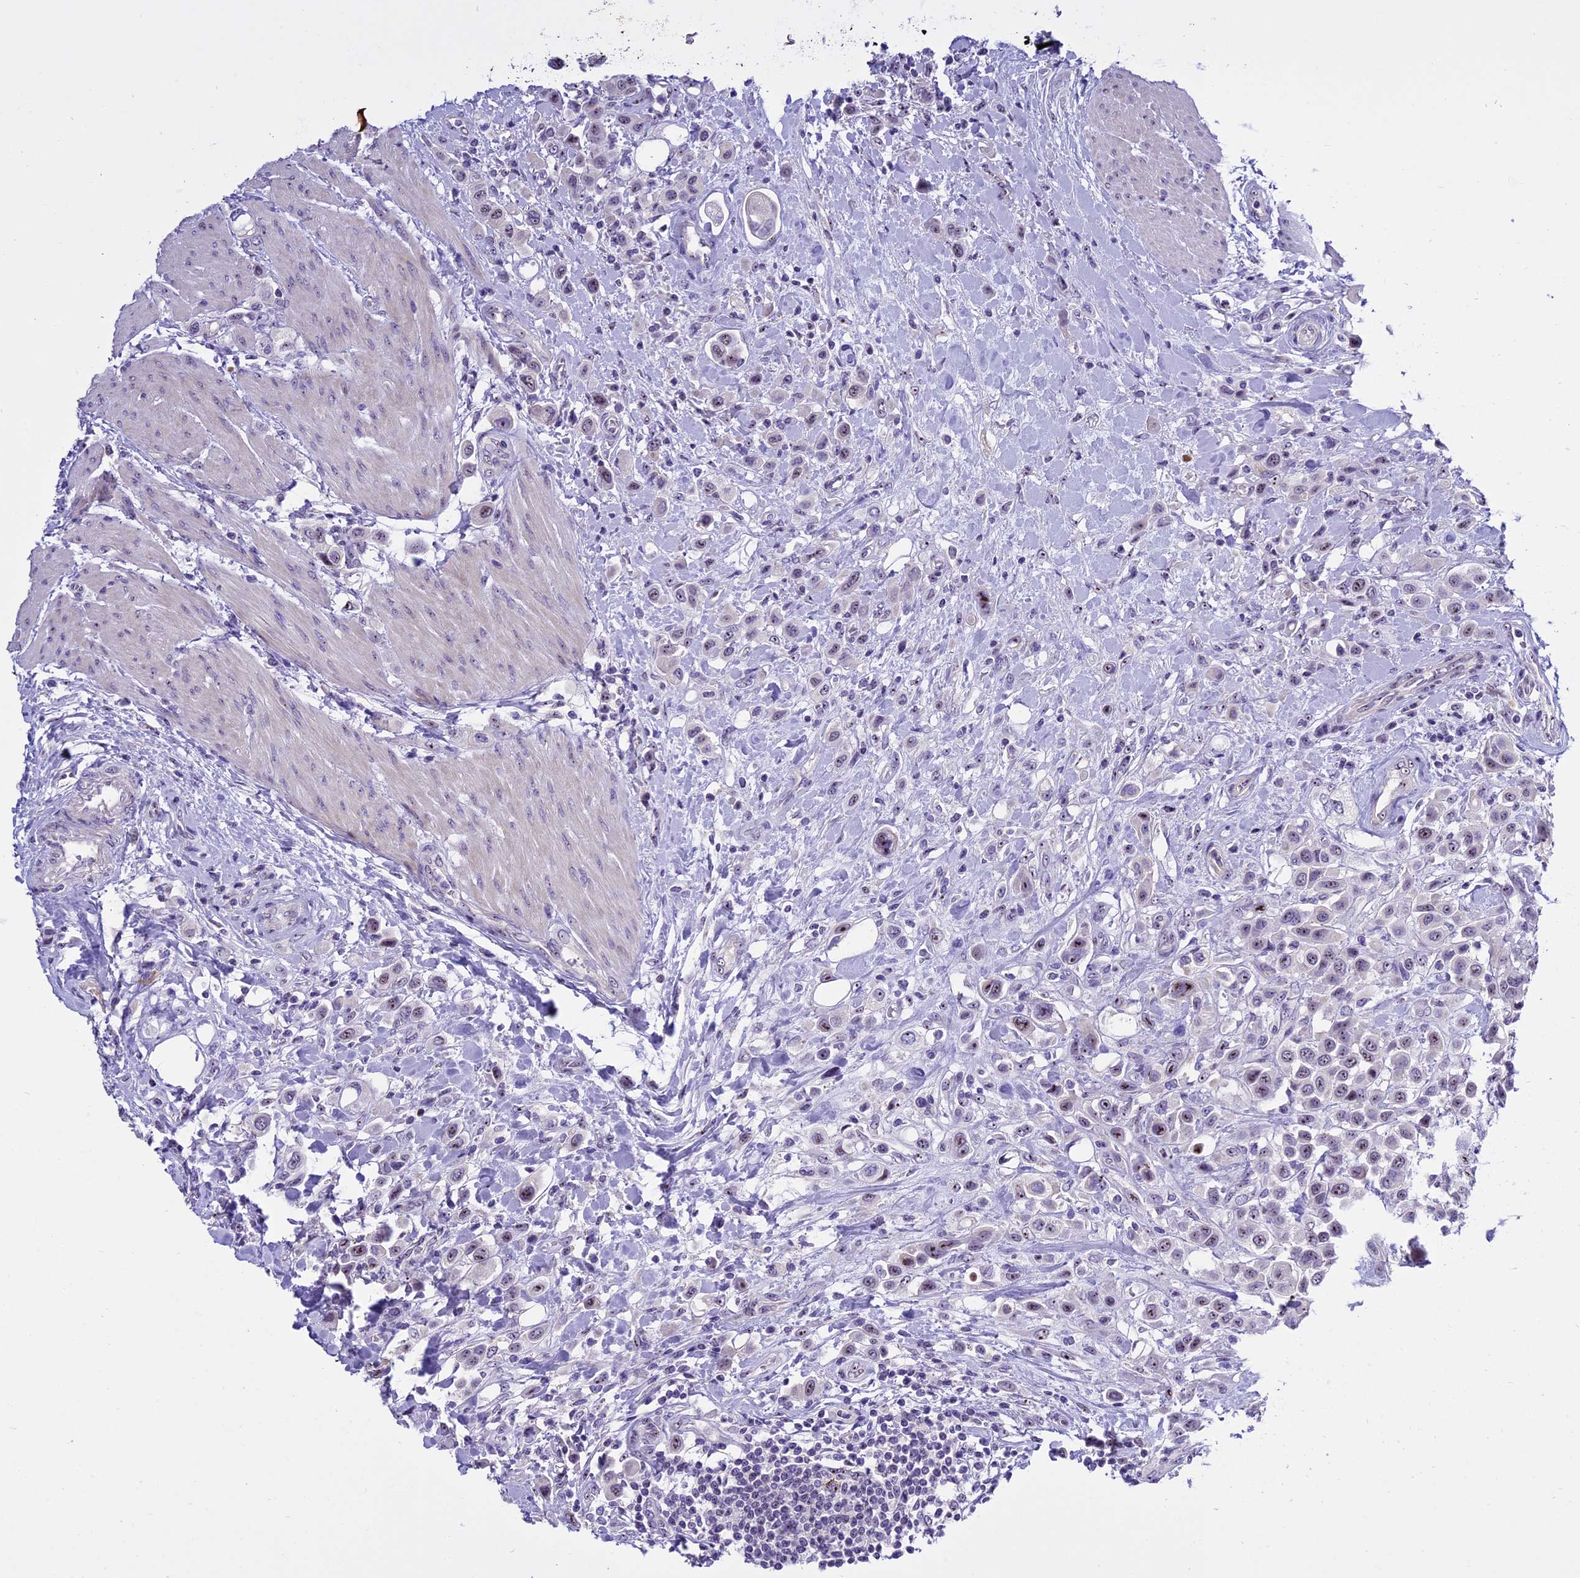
{"staining": {"intensity": "weak", "quantity": "25%-75%", "location": "nuclear"}, "tissue": "urothelial cancer", "cell_type": "Tumor cells", "image_type": "cancer", "snomed": [{"axis": "morphology", "description": "Urothelial carcinoma, High grade"}, {"axis": "topography", "description": "Urinary bladder"}], "caption": "There is low levels of weak nuclear staining in tumor cells of urothelial cancer, as demonstrated by immunohistochemical staining (brown color).", "gene": "TBL3", "patient": {"sex": "male", "age": 50}}